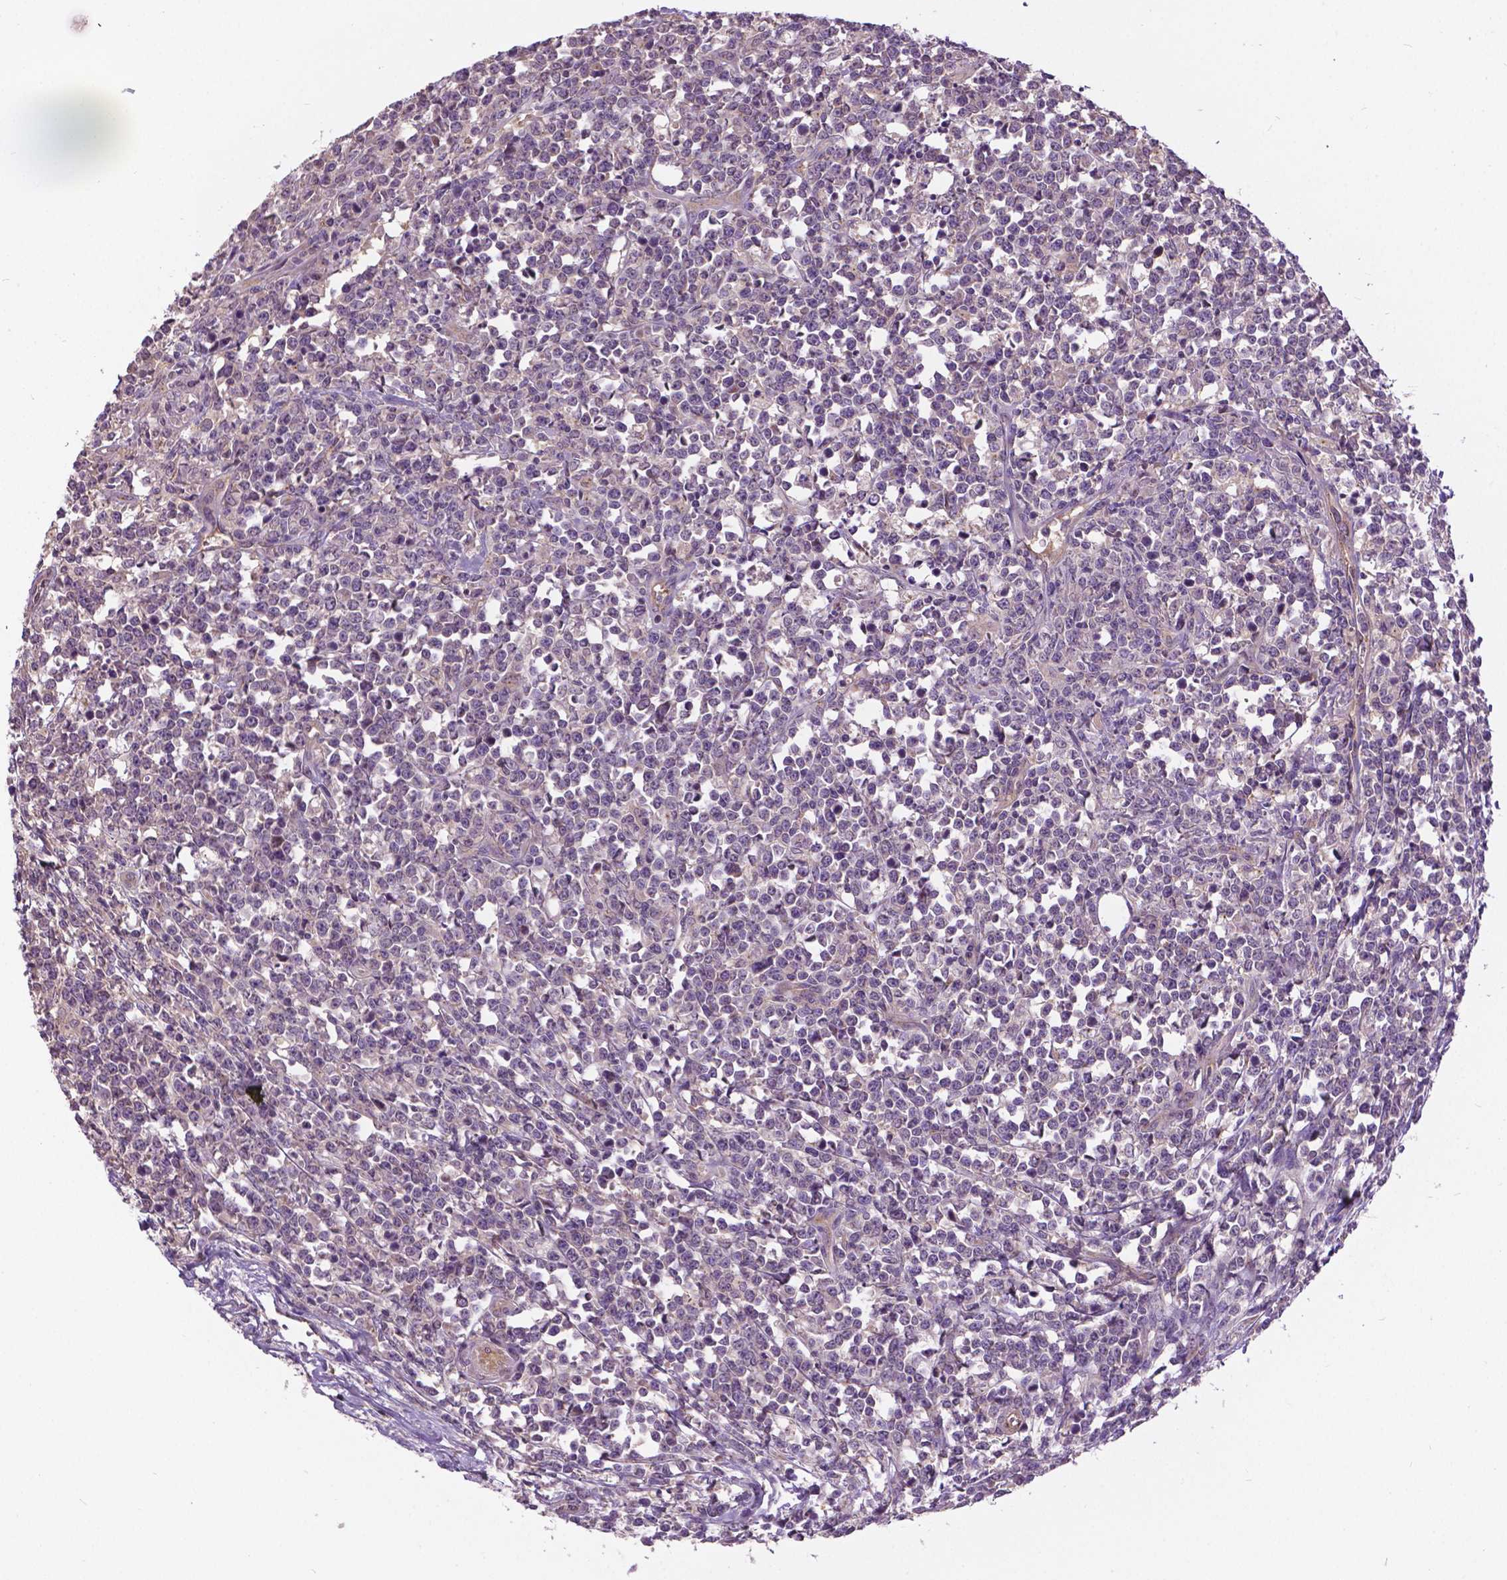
{"staining": {"intensity": "negative", "quantity": "none", "location": "none"}, "tissue": "lymphoma", "cell_type": "Tumor cells", "image_type": "cancer", "snomed": [{"axis": "morphology", "description": "Malignant lymphoma, non-Hodgkin's type, High grade"}, {"axis": "topography", "description": "Small intestine"}], "caption": "IHC photomicrograph of neoplastic tissue: high-grade malignant lymphoma, non-Hodgkin's type stained with DAB reveals no significant protein positivity in tumor cells.", "gene": "MZT1", "patient": {"sex": "female", "age": 56}}